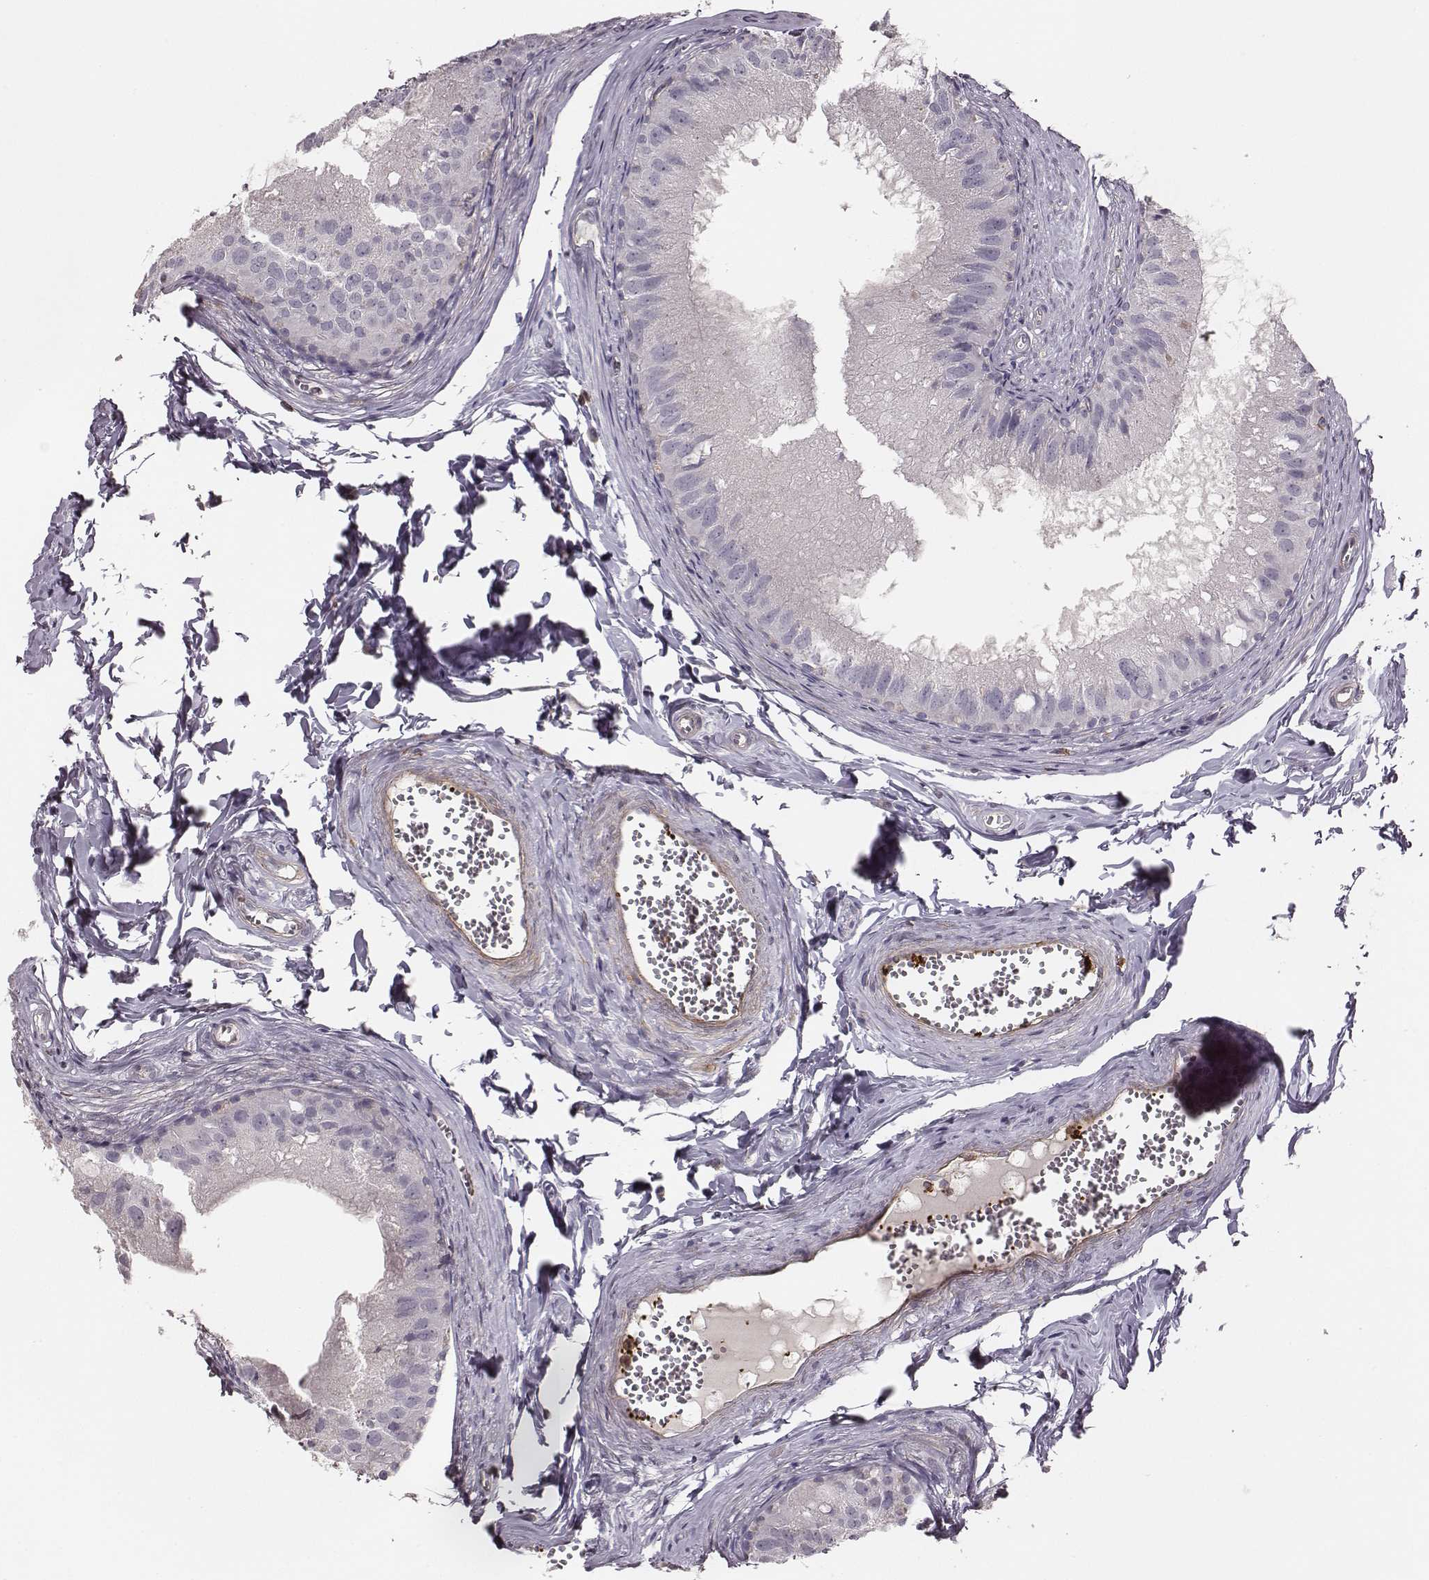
{"staining": {"intensity": "negative", "quantity": "none", "location": "none"}, "tissue": "epididymis", "cell_type": "Glandular cells", "image_type": "normal", "snomed": [{"axis": "morphology", "description": "Normal tissue, NOS"}, {"axis": "topography", "description": "Epididymis"}], "caption": "A histopathology image of epididymis stained for a protein demonstrates no brown staining in glandular cells. (DAB immunohistochemistry (IHC) with hematoxylin counter stain).", "gene": "ZYX", "patient": {"sex": "male", "age": 45}}